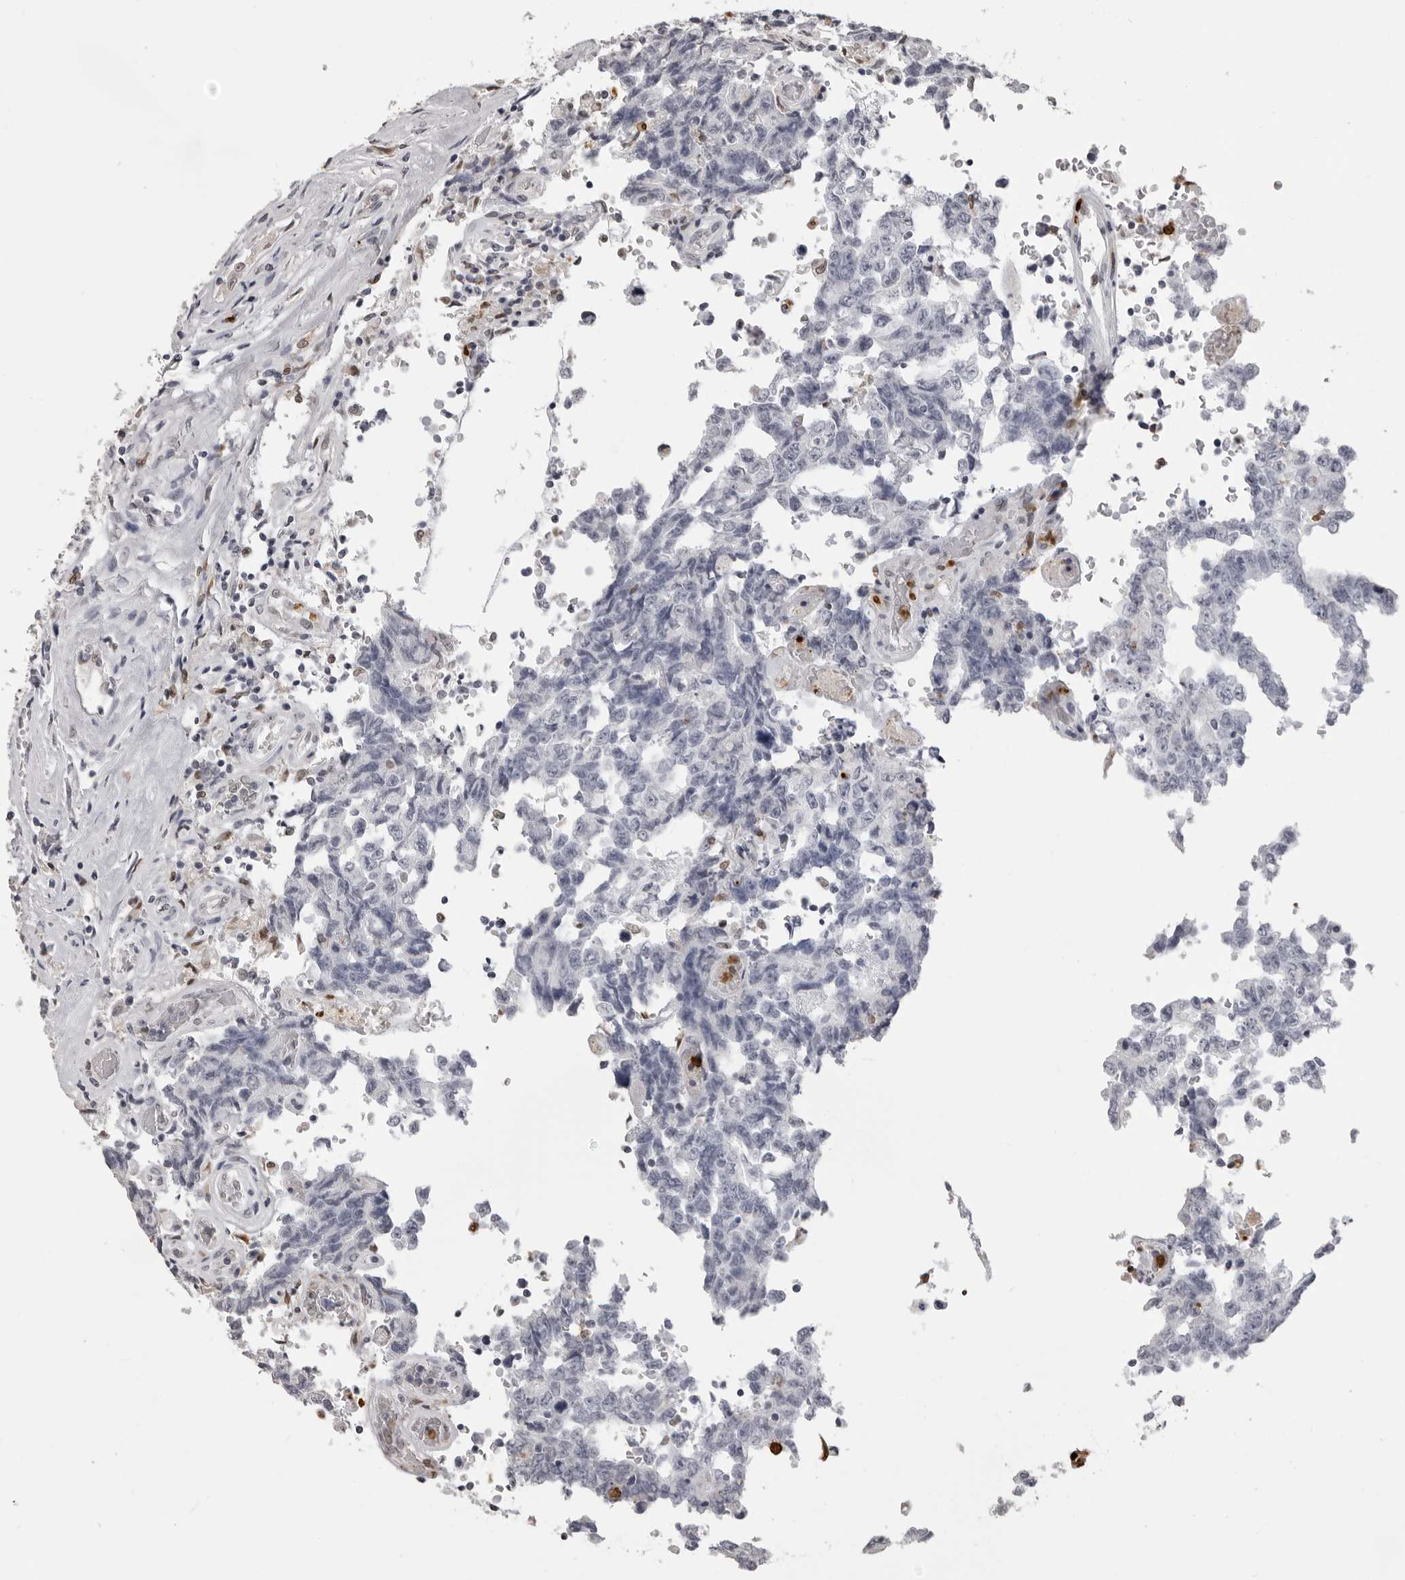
{"staining": {"intensity": "negative", "quantity": "none", "location": "none"}, "tissue": "testis cancer", "cell_type": "Tumor cells", "image_type": "cancer", "snomed": [{"axis": "morphology", "description": "Carcinoma, Embryonal, NOS"}, {"axis": "topography", "description": "Testis"}], "caption": "Tumor cells show no significant expression in testis cancer (embryonal carcinoma).", "gene": "IL31", "patient": {"sex": "male", "age": 26}}